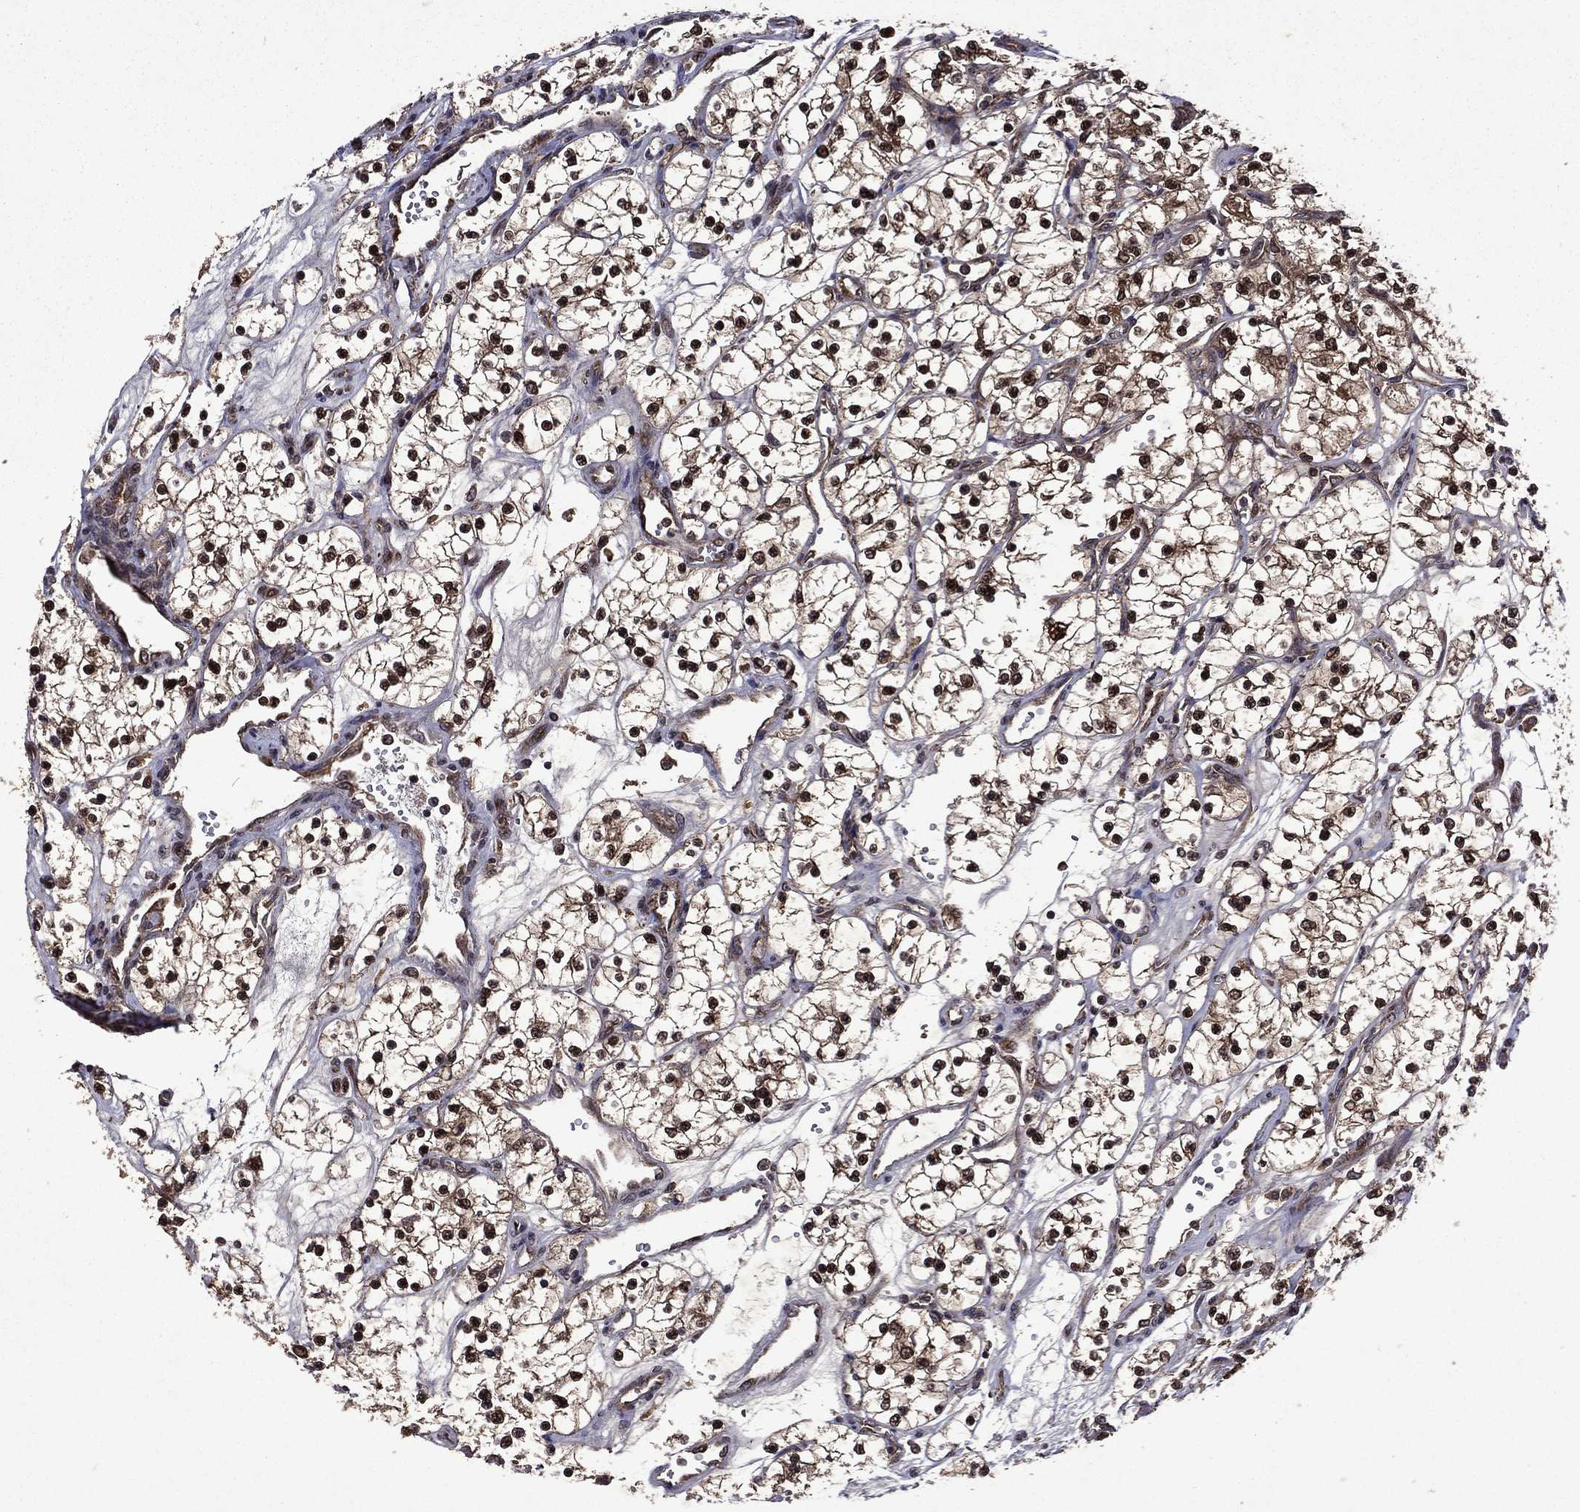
{"staining": {"intensity": "strong", "quantity": ">75%", "location": "cytoplasmic/membranous,nuclear"}, "tissue": "renal cancer", "cell_type": "Tumor cells", "image_type": "cancer", "snomed": [{"axis": "morphology", "description": "Adenocarcinoma, NOS"}, {"axis": "topography", "description": "Kidney"}], "caption": "A high-resolution image shows IHC staining of renal cancer (adenocarcinoma), which reveals strong cytoplasmic/membranous and nuclear positivity in about >75% of tumor cells.", "gene": "EIF2B4", "patient": {"sex": "female", "age": 69}}